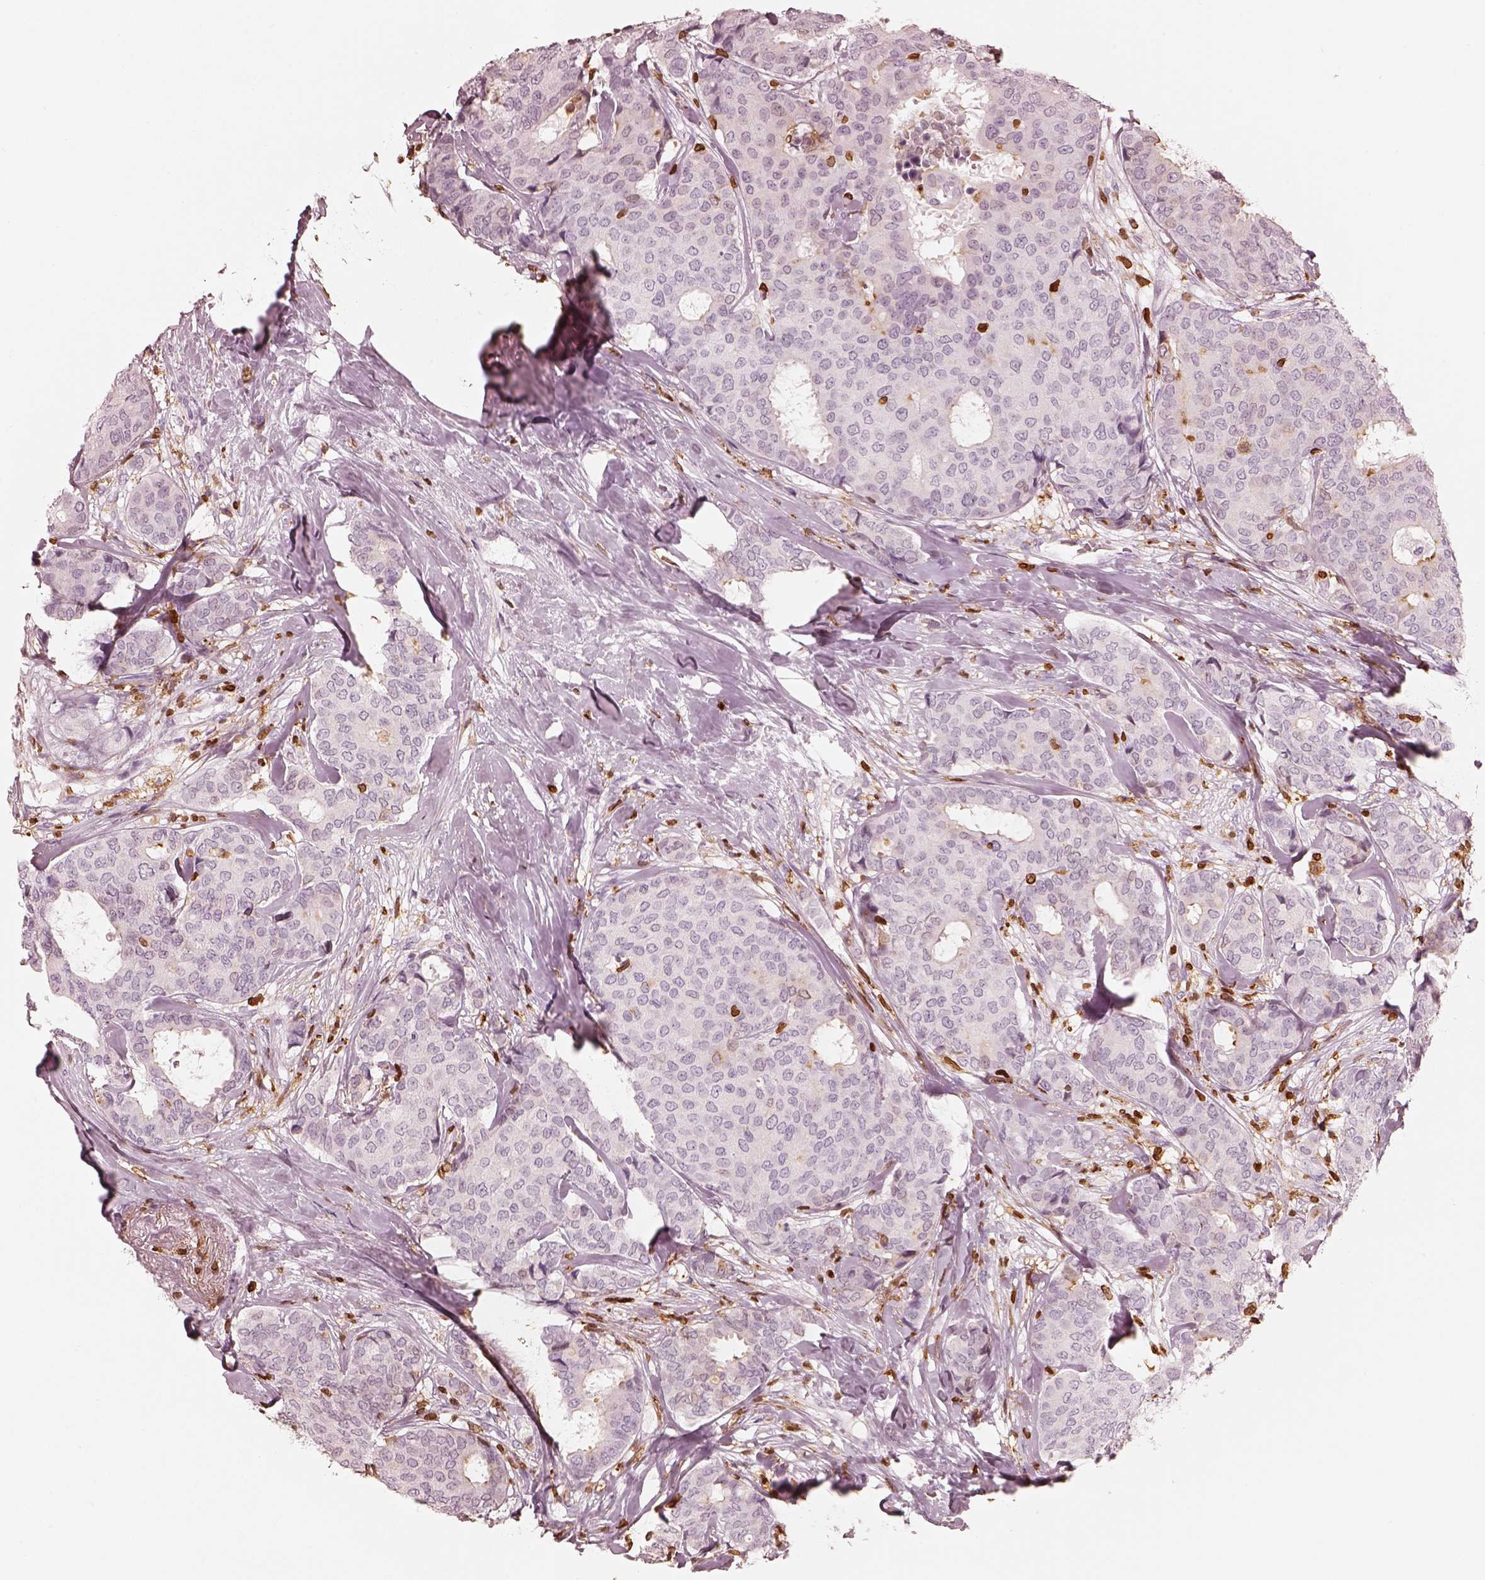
{"staining": {"intensity": "negative", "quantity": "none", "location": "none"}, "tissue": "breast cancer", "cell_type": "Tumor cells", "image_type": "cancer", "snomed": [{"axis": "morphology", "description": "Duct carcinoma"}, {"axis": "topography", "description": "Breast"}], "caption": "Human breast infiltrating ductal carcinoma stained for a protein using immunohistochemistry (IHC) exhibits no positivity in tumor cells.", "gene": "ALOX5", "patient": {"sex": "female", "age": 75}}